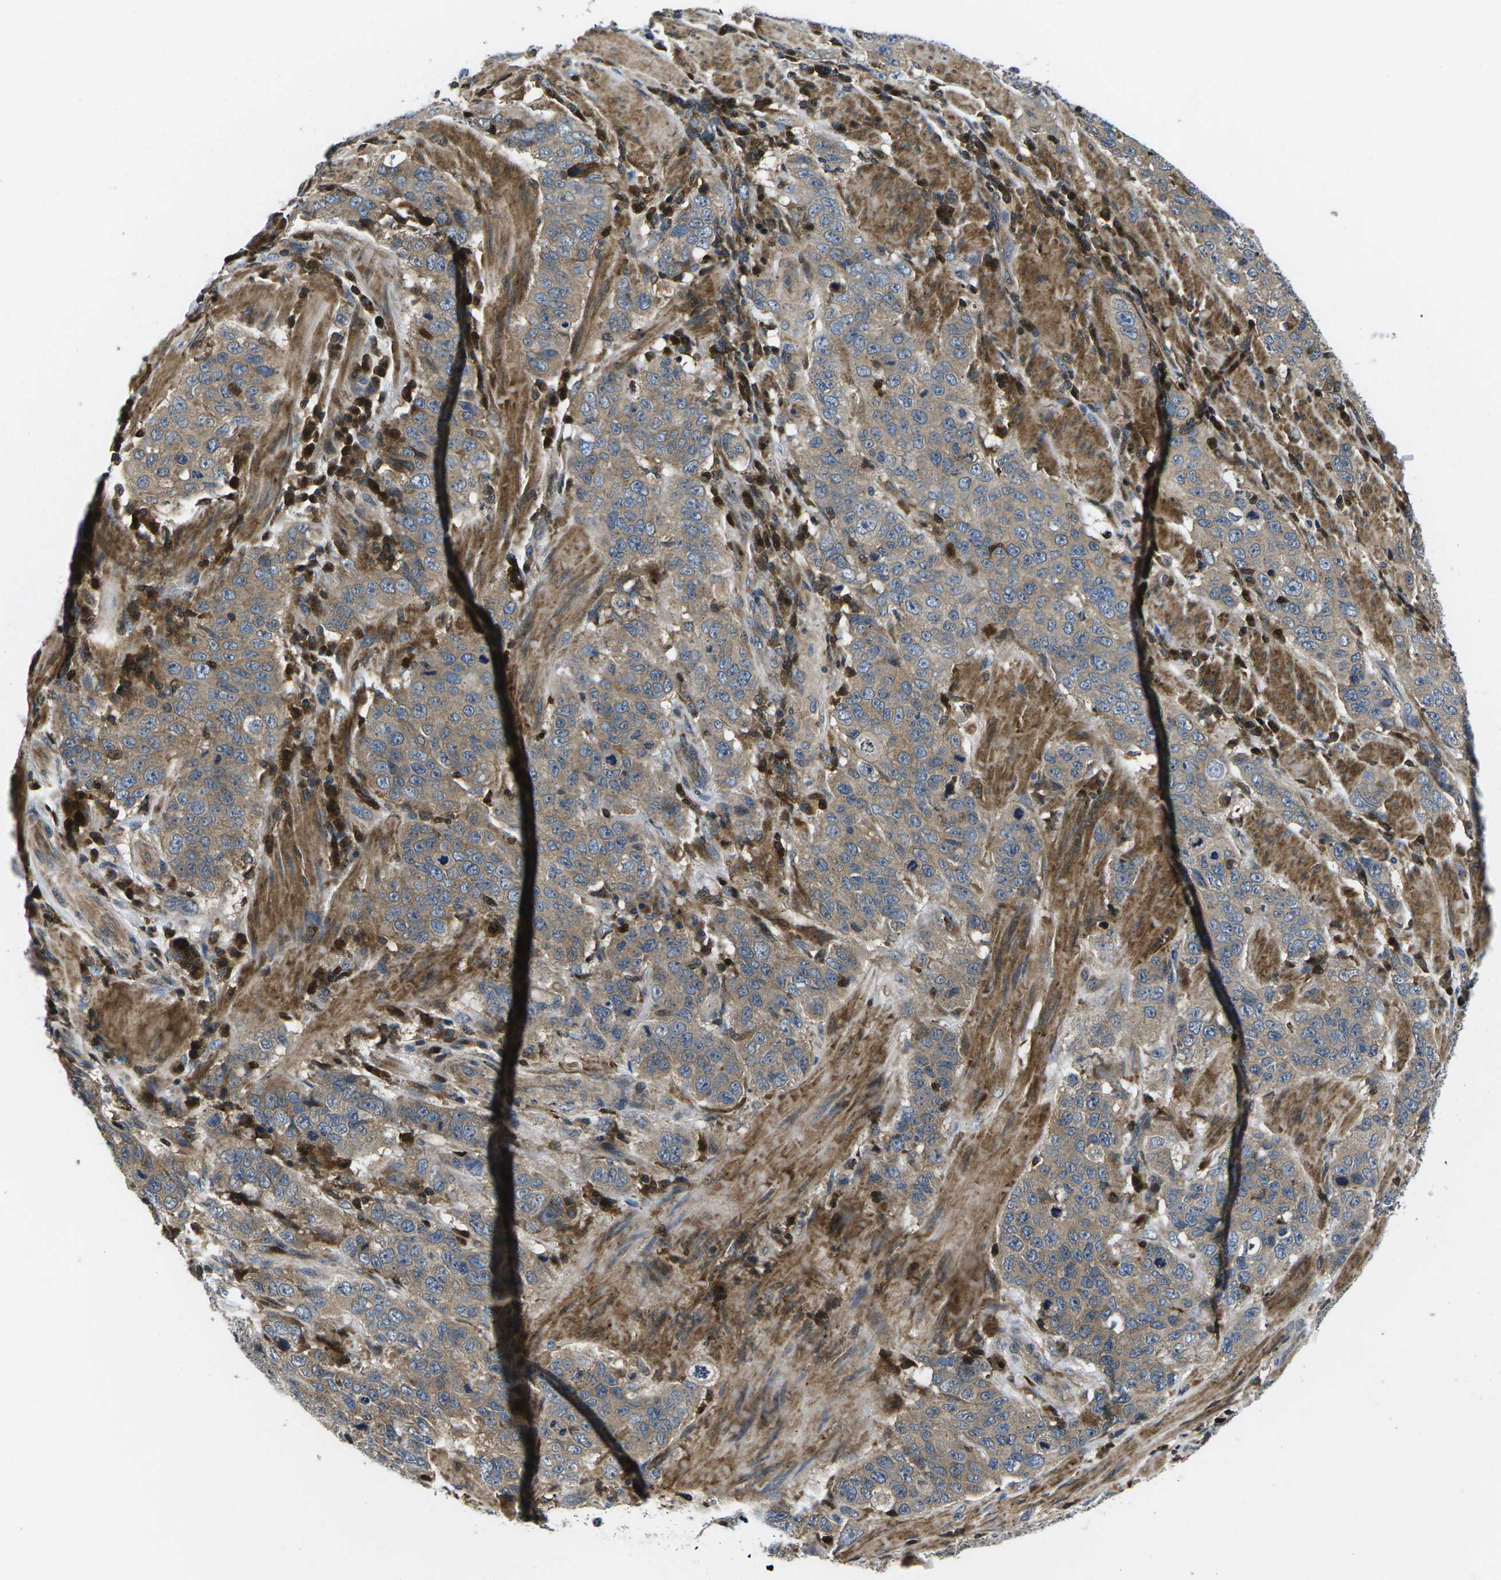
{"staining": {"intensity": "moderate", "quantity": ">75%", "location": "cytoplasmic/membranous"}, "tissue": "stomach cancer", "cell_type": "Tumor cells", "image_type": "cancer", "snomed": [{"axis": "morphology", "description": "Adenocarcinoma, NOS"}, {"axis": "topography", "description": "Stomach"}], "caption": "A medium amount of moderate cytoplasmic/membranous expression is identified in about >75% of tumor cells in stomach adenocarcinoma tissue.", "gene": "PLCE1", "patient": {"sex": "male", "age": 48}}